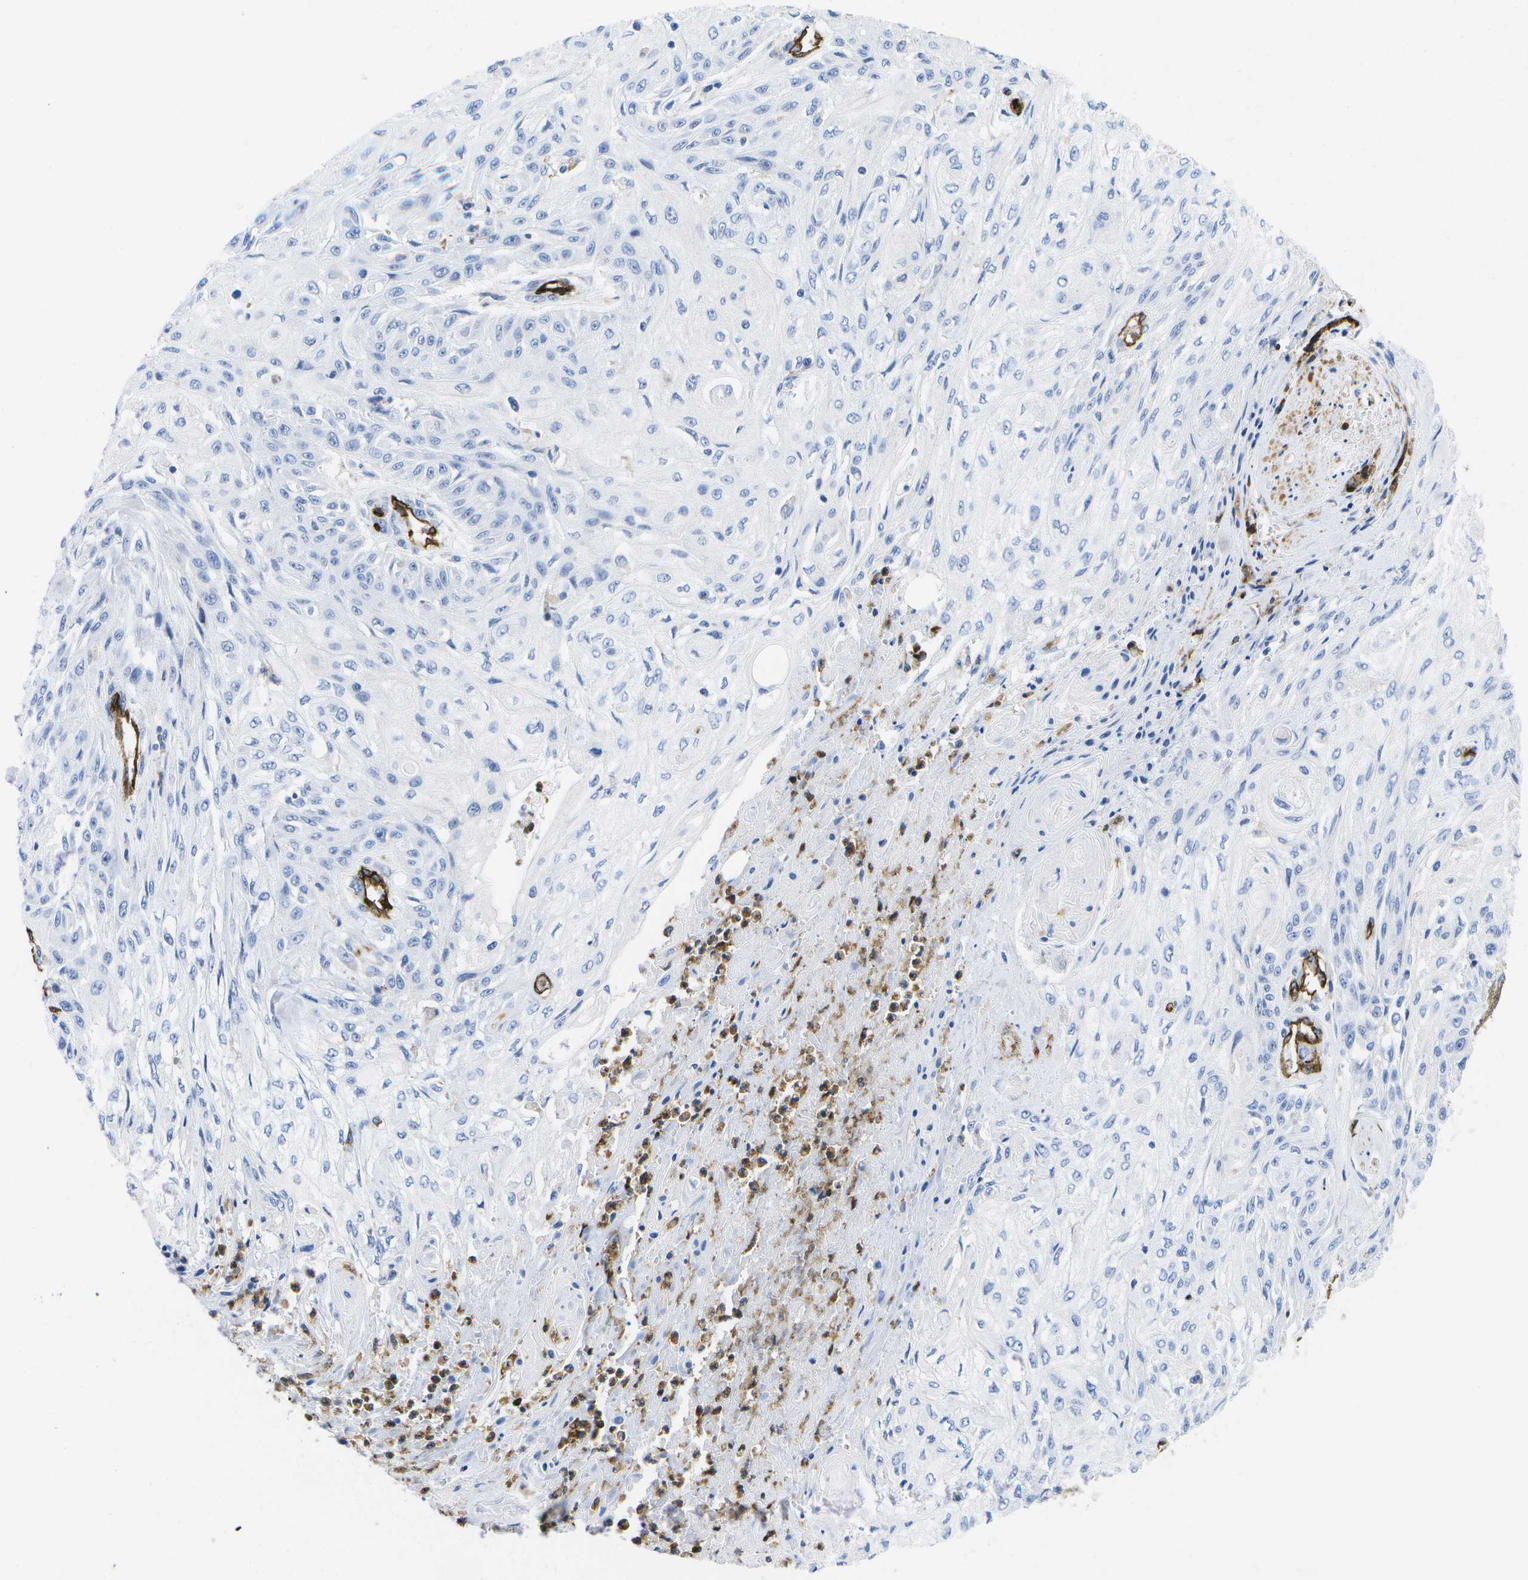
{"staining": {"intensity": "negative", "quantity": "none", "location": "none"}, "tissue": "skin cancer", "cell_type": "Tumor cells", "image_type": "cancer", "snomed": [{"axis": "morphology", "description": "Squamous cell carcinoma, NOS"}, {"axis": "morphology", "description": "Squamous cell carcinoma, metastatic, NOS"}, {"axis": "topography", "description": "Skin"}, {"axis": "topography", "description": "Lymph node"}], "caption": "Immunohistochemical staining of human metastatic squamous cell carcinoma (skin) shows no significant expression in tumor cells.", "gene": "DYSF", "patient": {"sex": "male", "age": 75}}